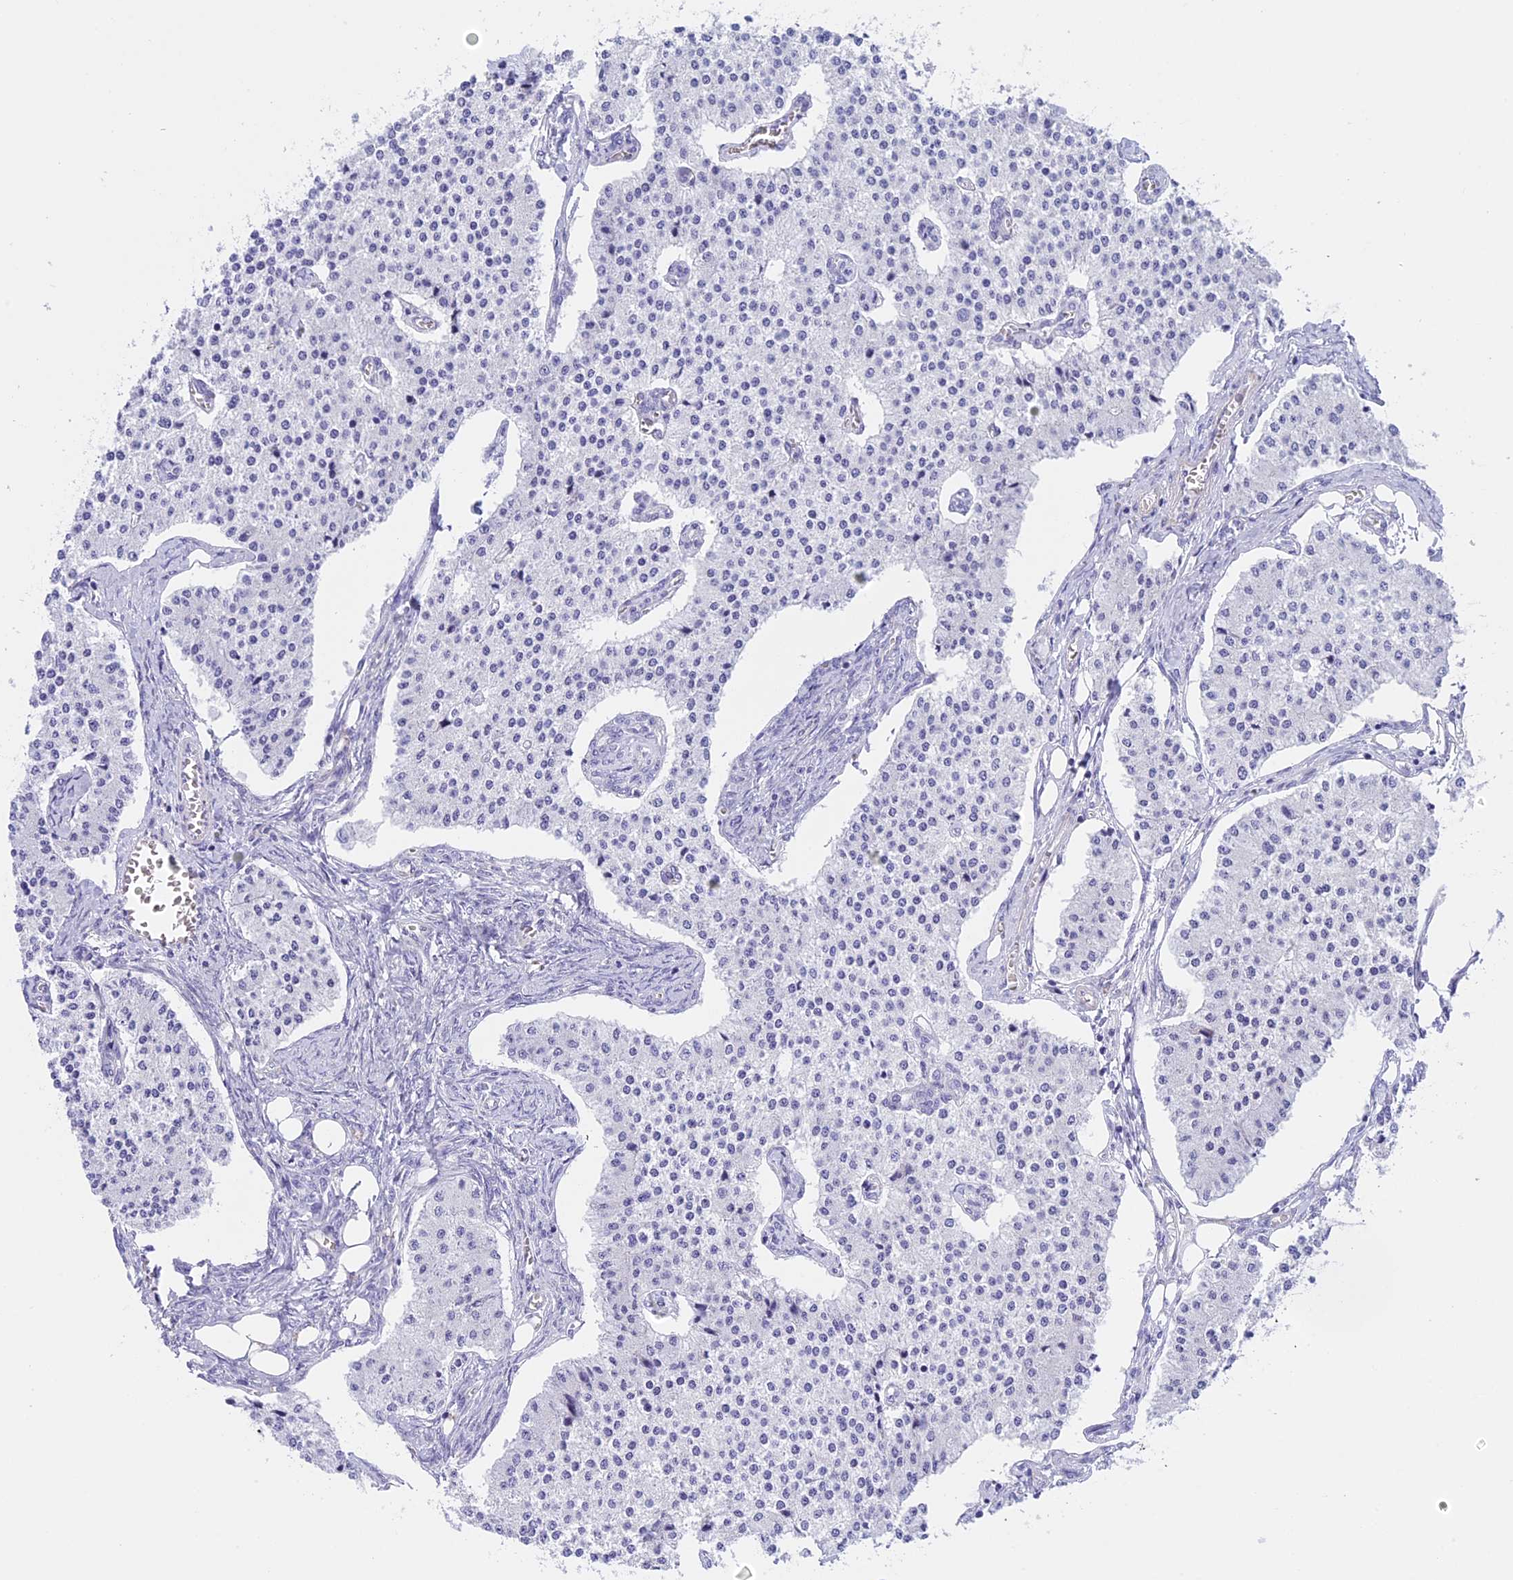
{"staining": {"intensity": "negative", "quantity": "none", "location": "none"}, "tissue": "carcinoid", "cell_type": "Tumor cells", "image_type": "cancer", "snomed": [{"axis": "morphology", "description": "Carcinoid, malignant, NOS"}, {"axis": "topography", "description": "Colon"}], "caption": "Carcinoid (malignant) stained for a protein using immunohistochemistry reveals no positivity tumor cells.", "gene": "TACSTD2", "patient": {"sex": "female", "age": 52}}